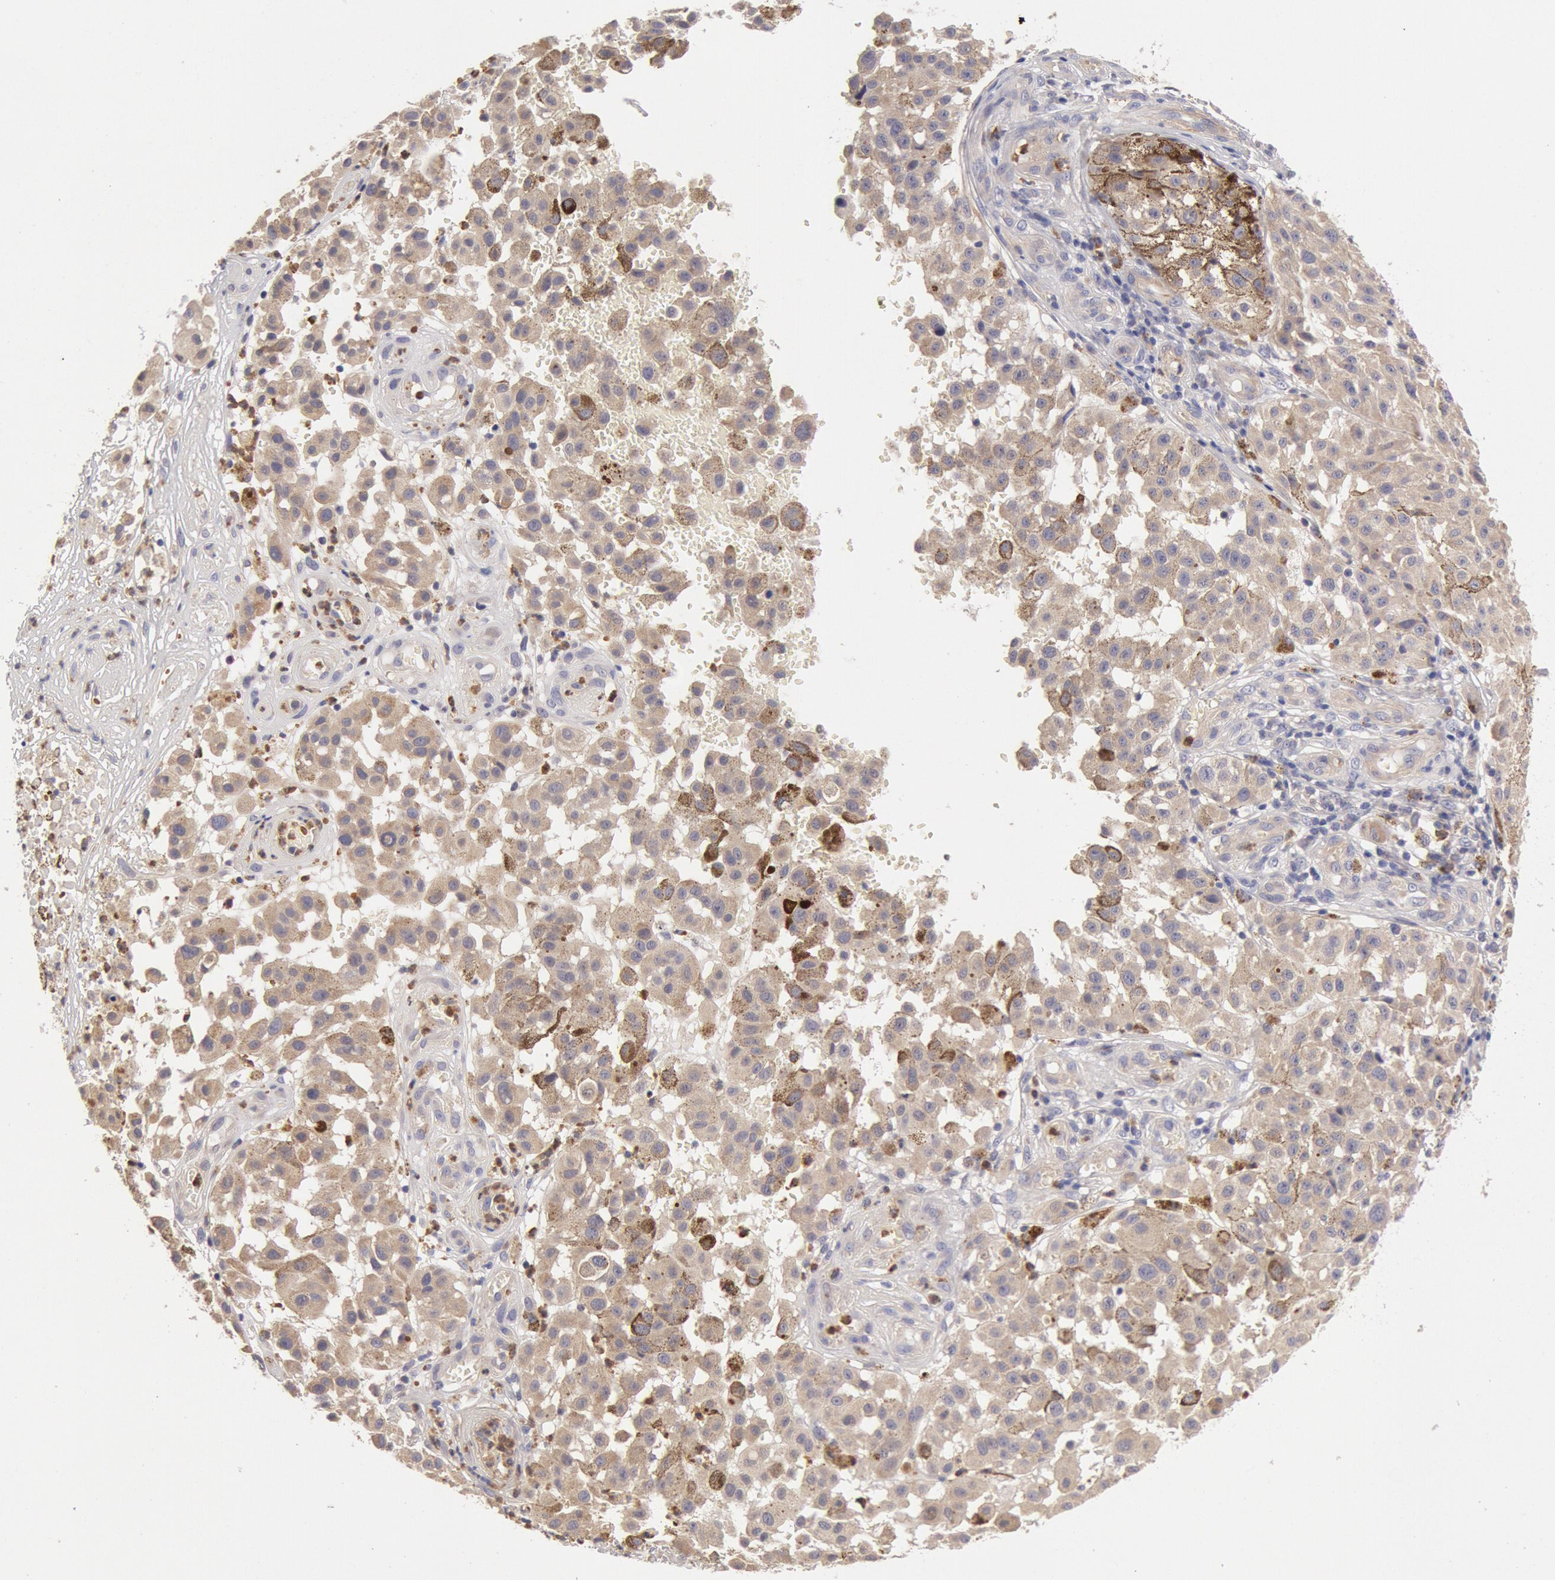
{"staining": {"intensity": "moderate", "quantity": "25%-75%", "location": "cytoplasmic/membranous"}, "tissue": "melanoma", "cell_type": "Tumor cells", "image_type": "cancer", "snomed": [{"axis": "morphology", "description": "Malignant melanoma, NOS"}, {"axis": "topography", "description": "Skin"}], "caption": "Immunohistochemical staining of human malignant melanoma exhibits moderate cytoplasmic/membranous protein expression in approximately 25%-75% of tumor cells.", "gene": "TMED8", "patient": {"sex": "female", "age": 64}}